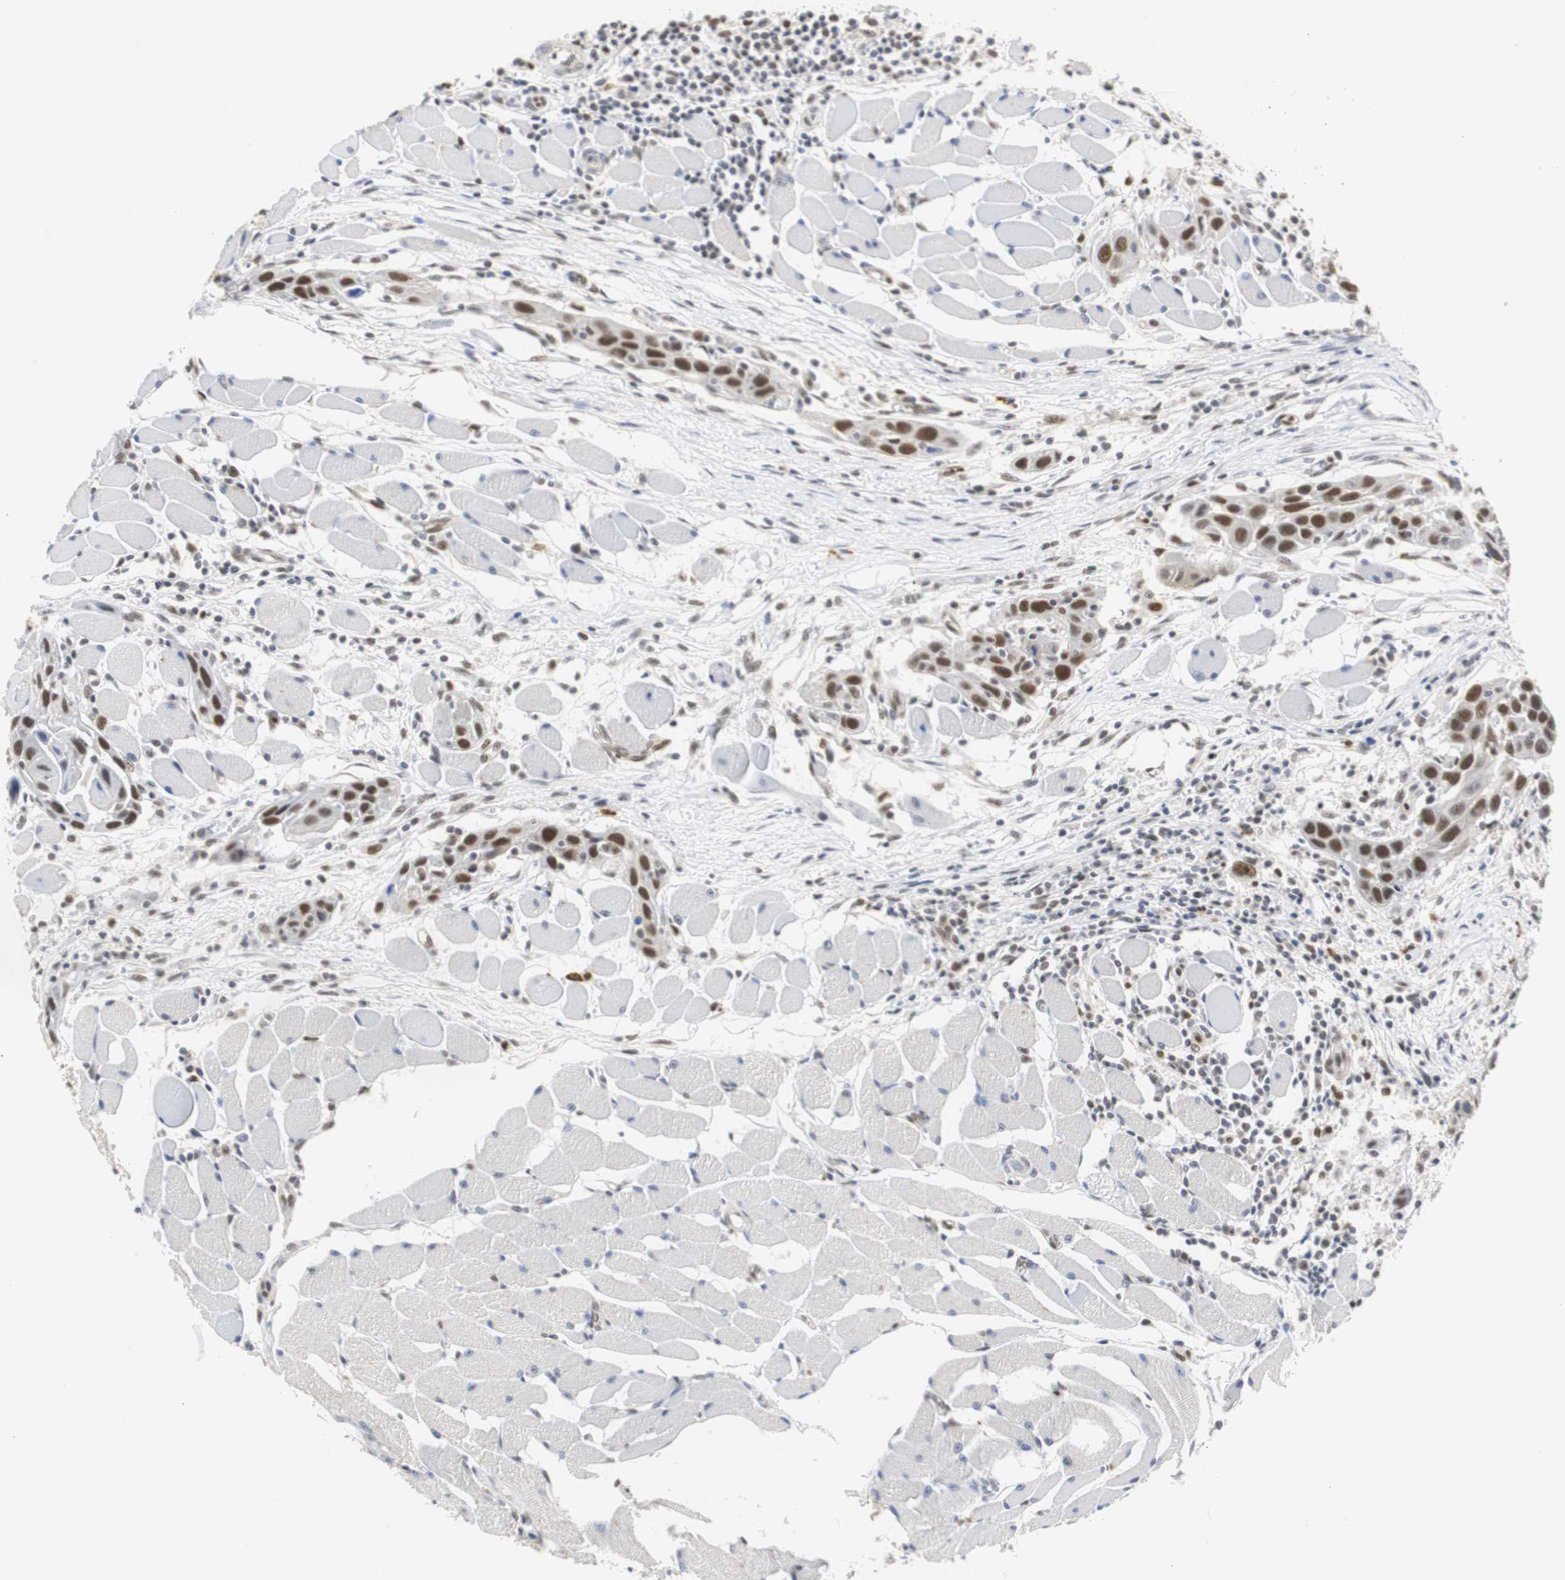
{"staining": {"intensity": "strong", "quantity": ">75%", "location": "nuclear"}, "tissue": "head and neck cancer", "cell_type": "Tumor cells", "image_type": "cancer", "snomed": [{"axis": "morphology", "description": "Squamous cell carcinoma, NOS"}, {"axis": "topography", "description": "Oral tissue"}, {"axis": "topography", "description": "Head-Neck"}], "caption": "Protein staining of squamous cell carcinoma (head and neck) tissue reveals strong nuclear expression in approximately >75% of tumor cells.", "gene": "ZFC3H1", "patient": {"sex": "female", "age": 50}}